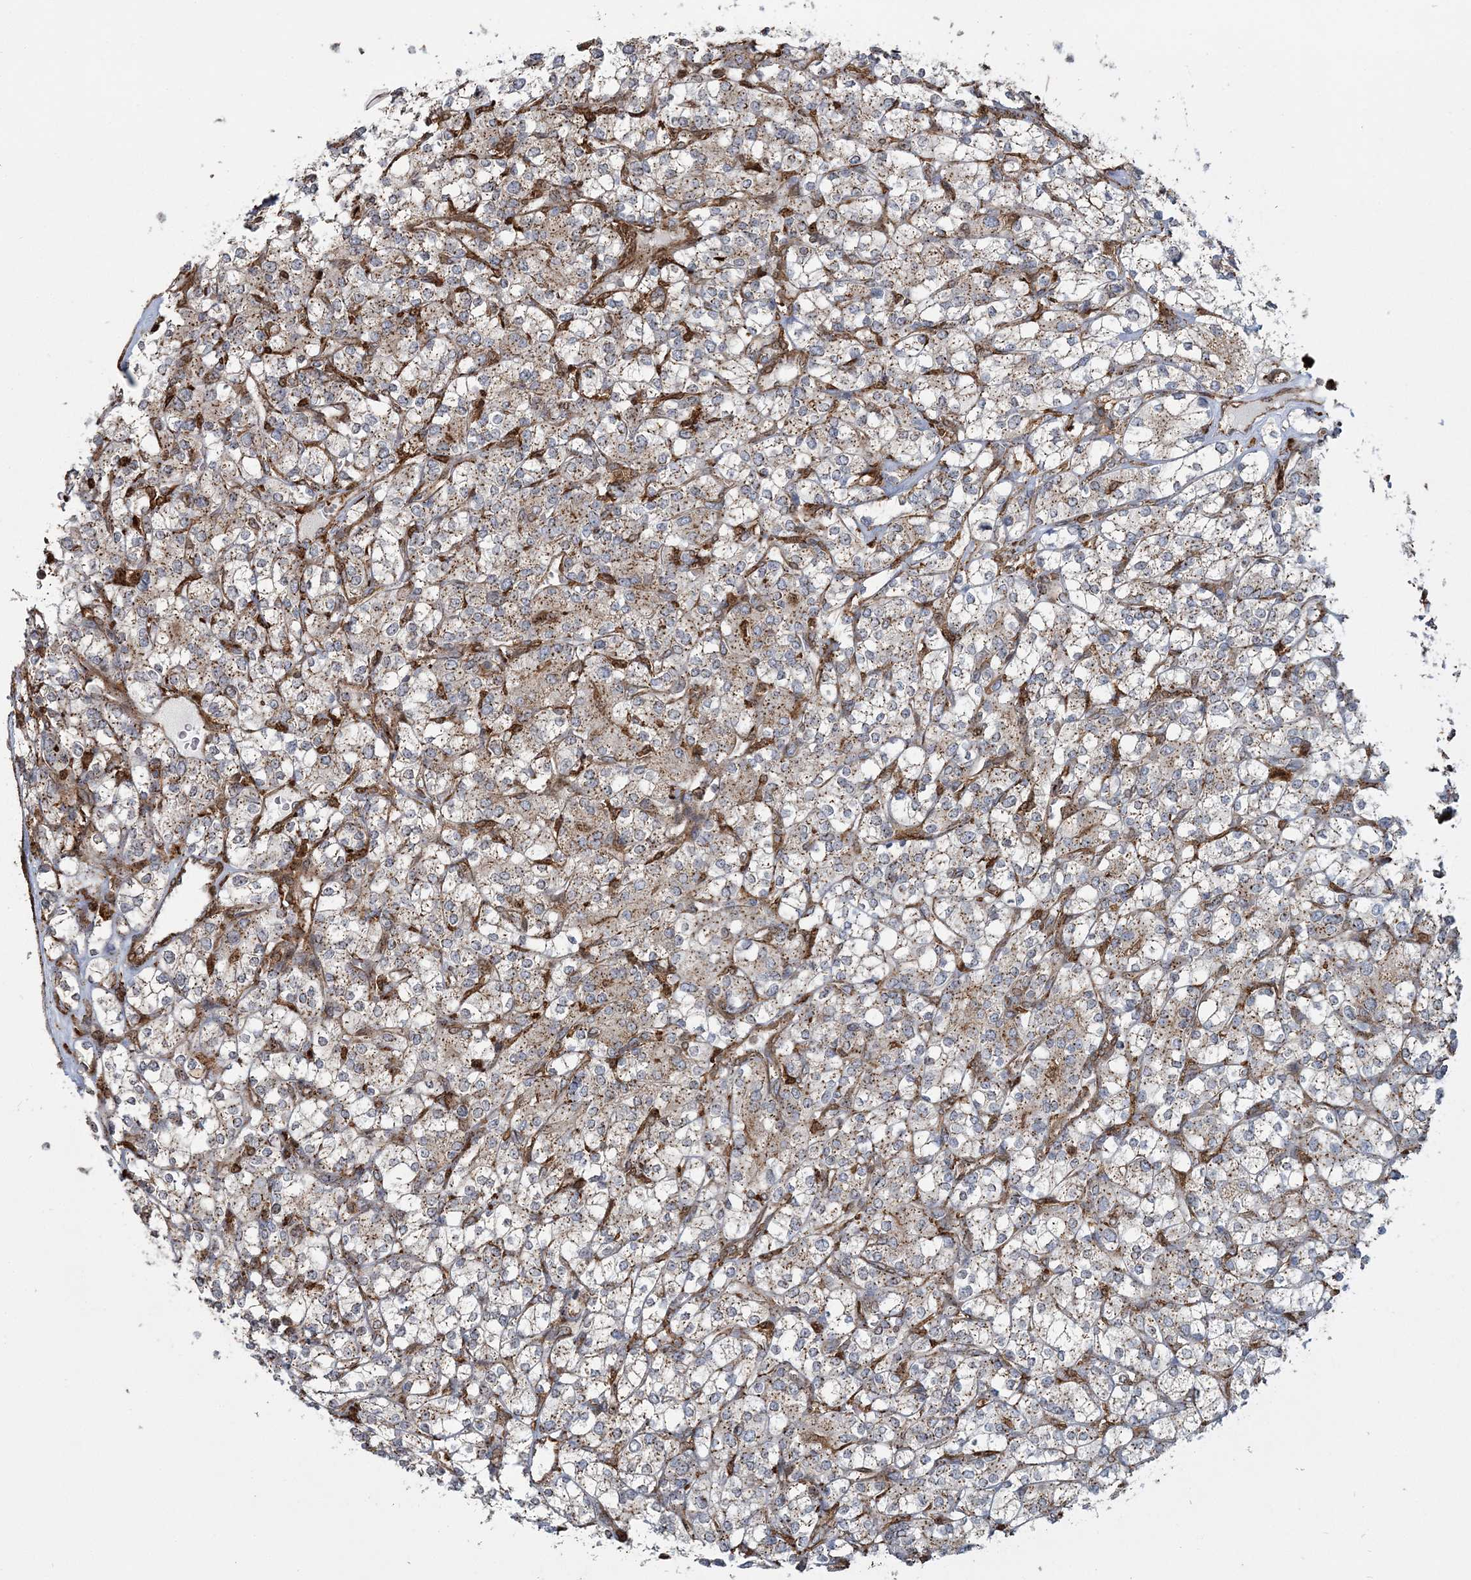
{"staining": {"intensity": "weak", "quantity": ">75%", "location": "cytoplasmic/membranous"}, "tissue": "renal cancer", "cell_type": "Tumor cells", "image_type": "cancer", "snomed": [{"axis": "morphology", "description": "Adenocarcinoma, NOS"}, {"axis": "topography", "description": "Kidney"}], "caption": "A brown stain shows weak cytoplasmic/membranous positivity of a protein in adenocarcinoma (renal) tumor cells. (DAB = brown stain, brightfield microscopy at high magnification).", "gene": "TRAF3IP2", "patient": {"sex": "male", "age": 77}}